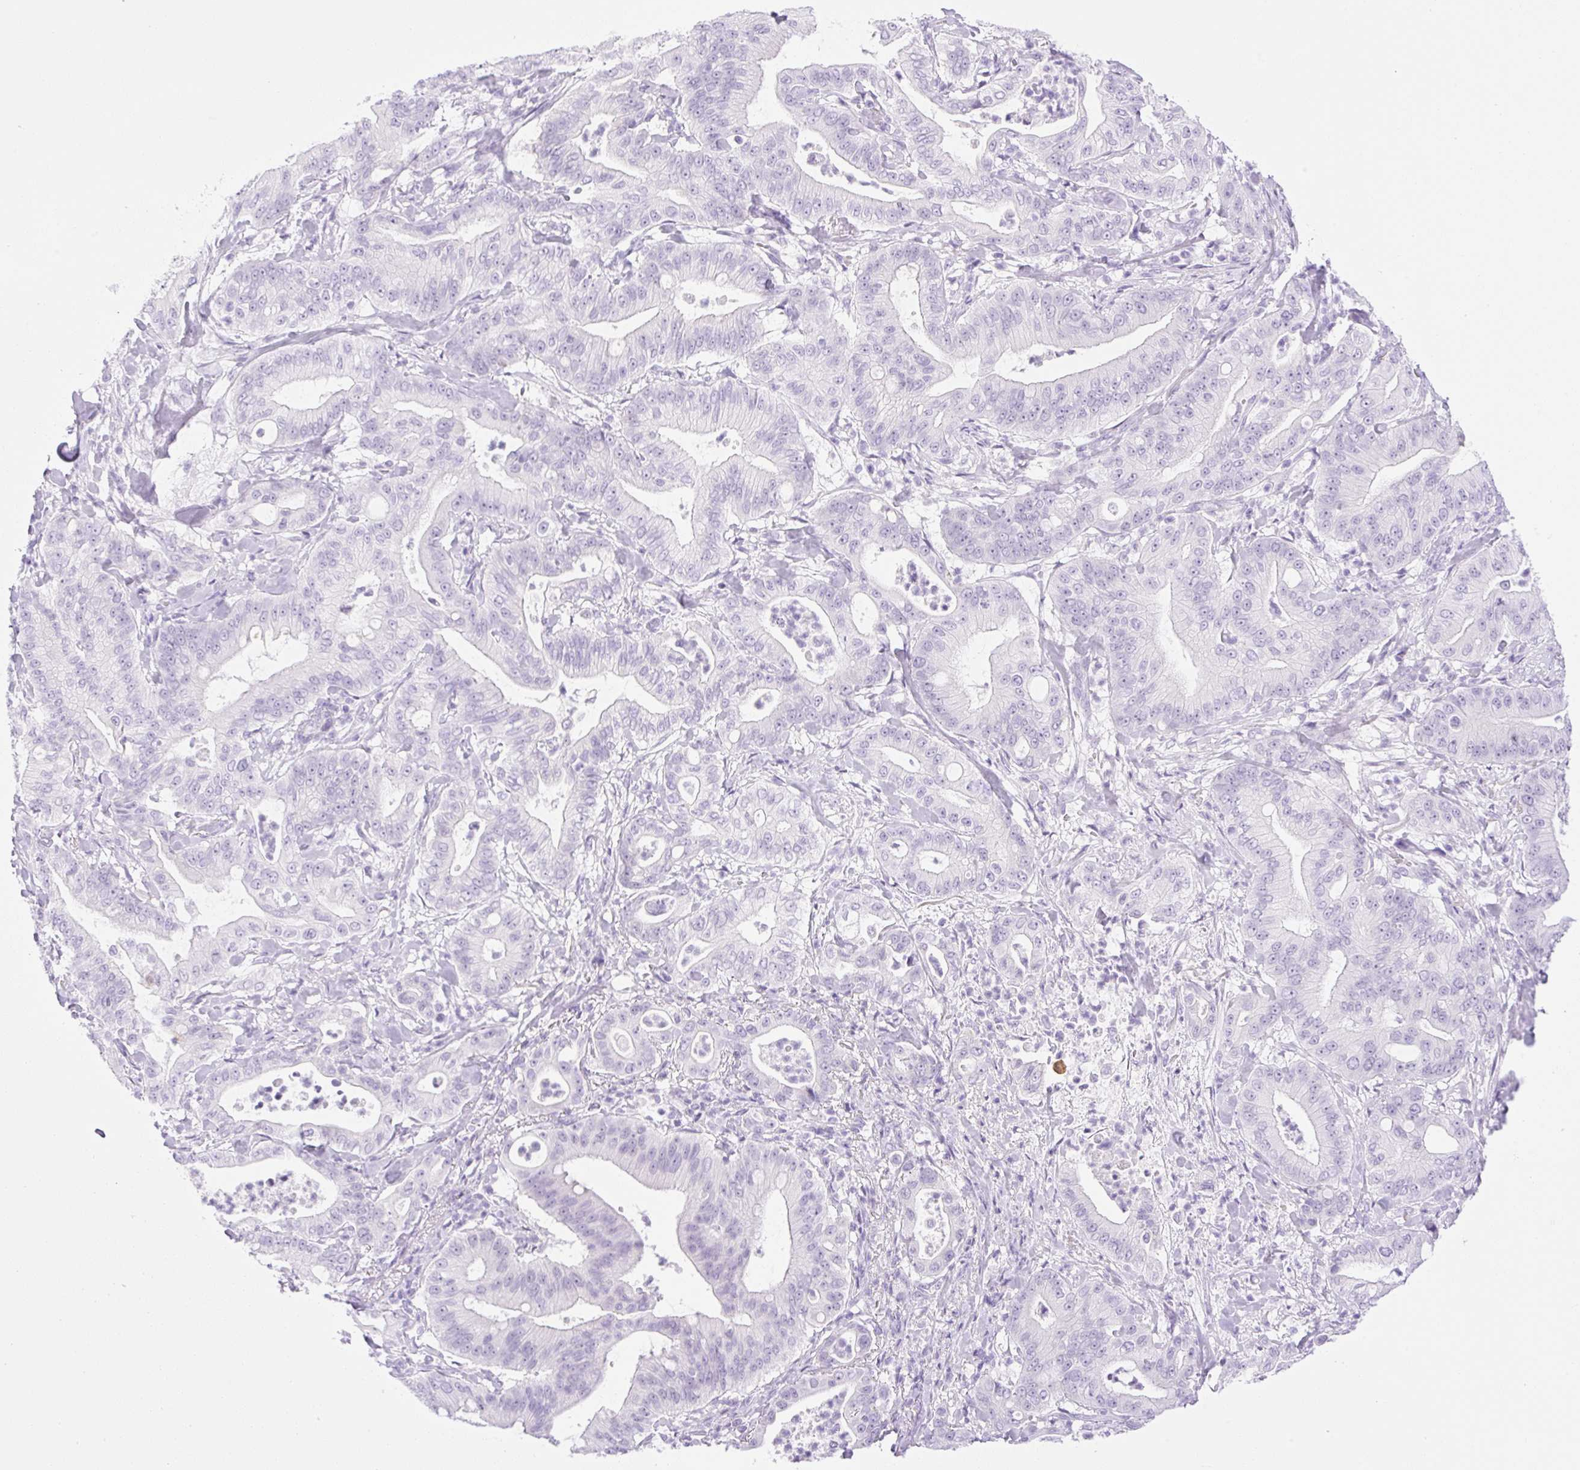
{"staining": {"intensity": "negative", "quantity": "none", "location": "none"}, "tissue": "pancreatic cancer", "cell_type": "Tumor cells", "image_type": "cancer", "snomed": [{"axis": "morphology", "description": "Adenocarcinoma, NOS"}, {"axis": "topography", "description": "Pancreas"}], "caption": "This image is of adenocarcinoma (pancreatic) stained with IHC to label a protein in brown with the nuclei are counter-stained blue. There is no staining in tumor cells.", "gene": "SPRR4", "patient": {"sex": "male", "age": 71}}